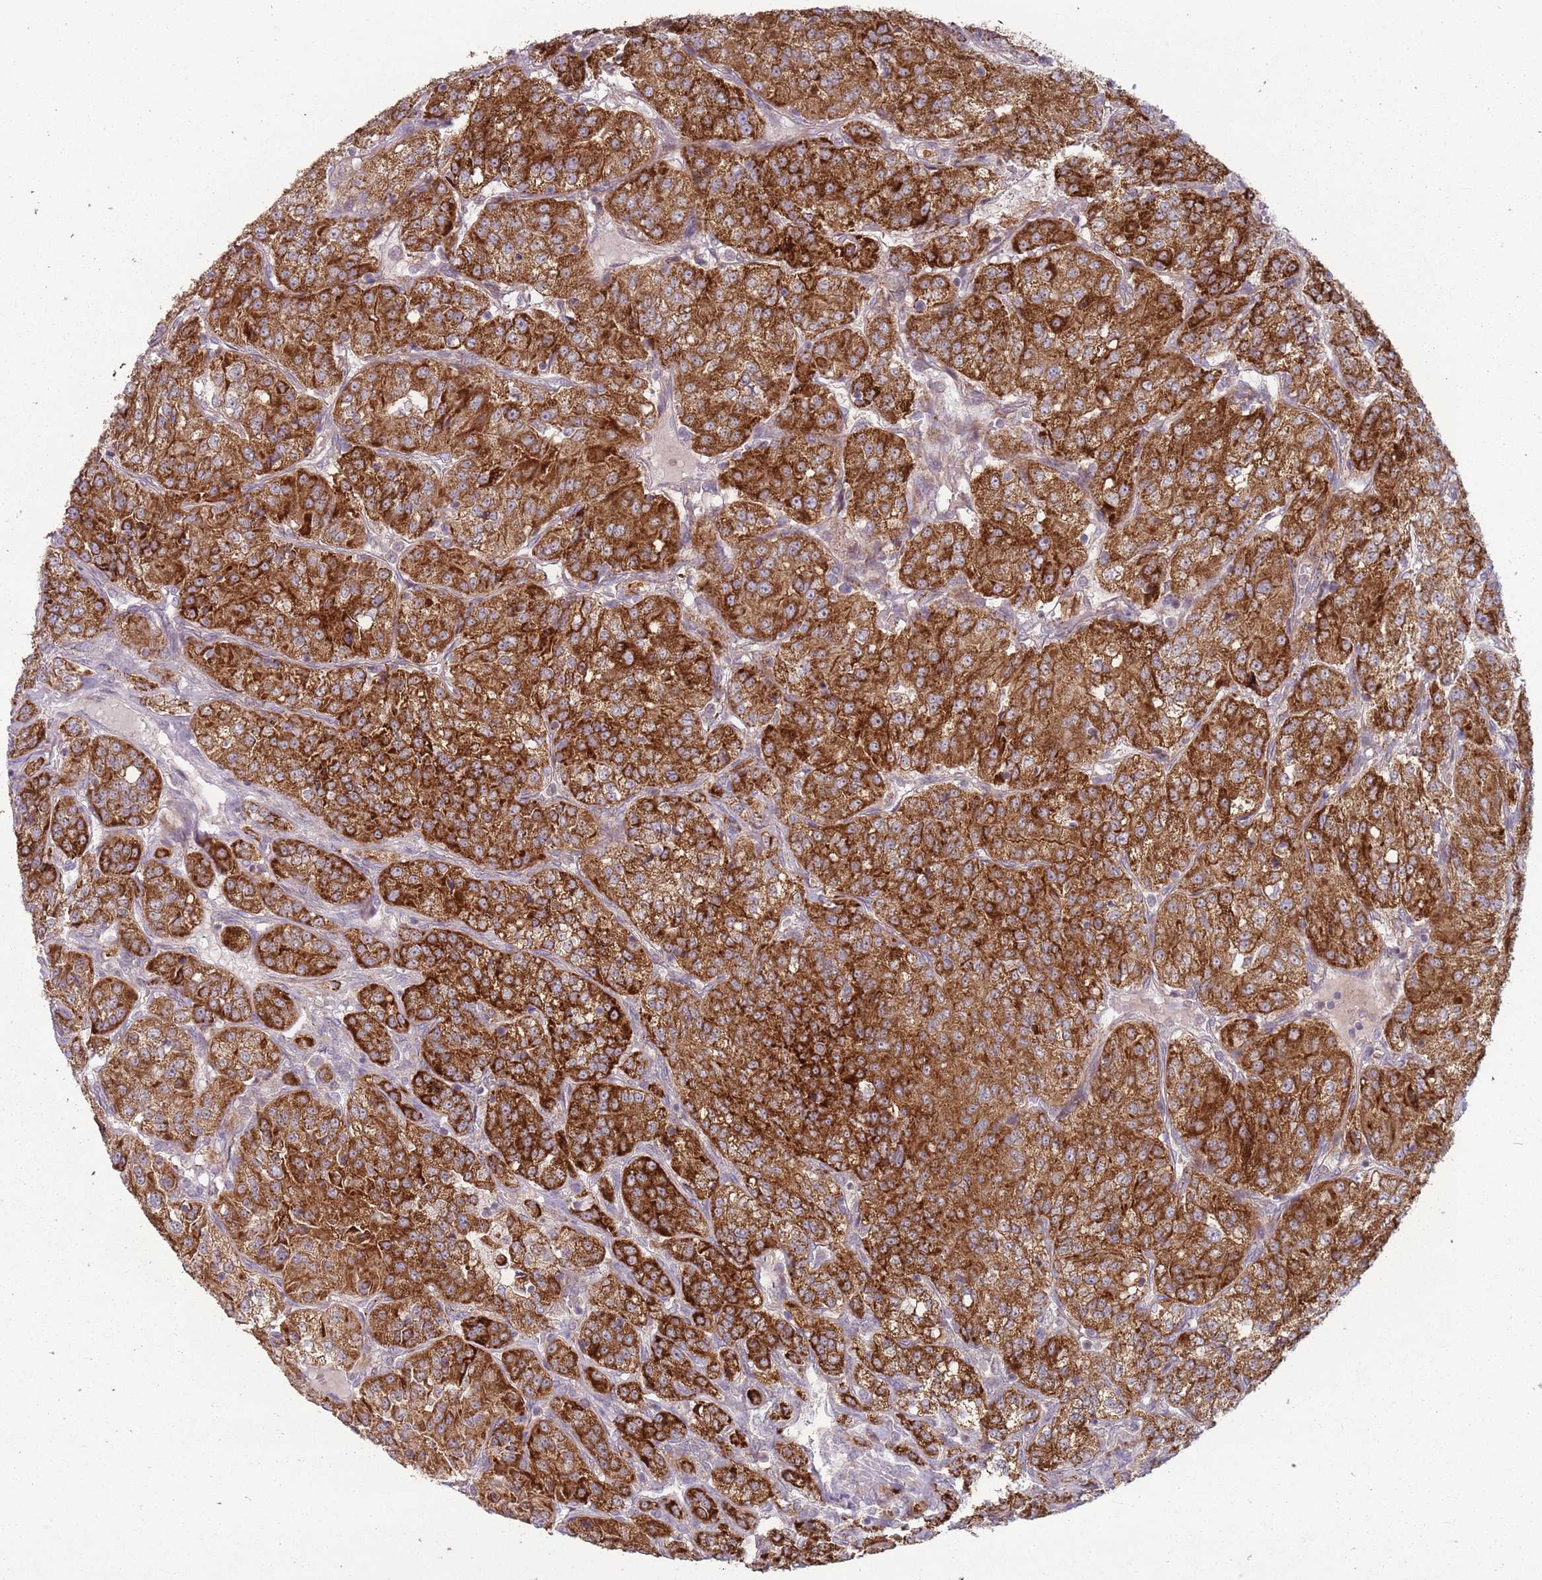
{"staining": {"intensity": "strong", "quantity": ">75%", "location": "cytoplasmic/membranous"}, "tissue": "renal cancer", "cell_type": "Tumor cells", "image_type": "cancer", "snomed": [{"axis": "morphology", "description": "Adenocarcinoma, NOS"}, {"axis": "topography", "description": "Kidney"}], "caption": "Protein analysis of renal cancer tissue exhibits strong cytoplasmic/membranous positivity in approximately >75% of tumor cells. Immunohistochemistry stains the protein of interest in brown and the nuclei are stained blue.", "gene": "OR10Q1", "patient": {"sex": "female", "age": 63}}